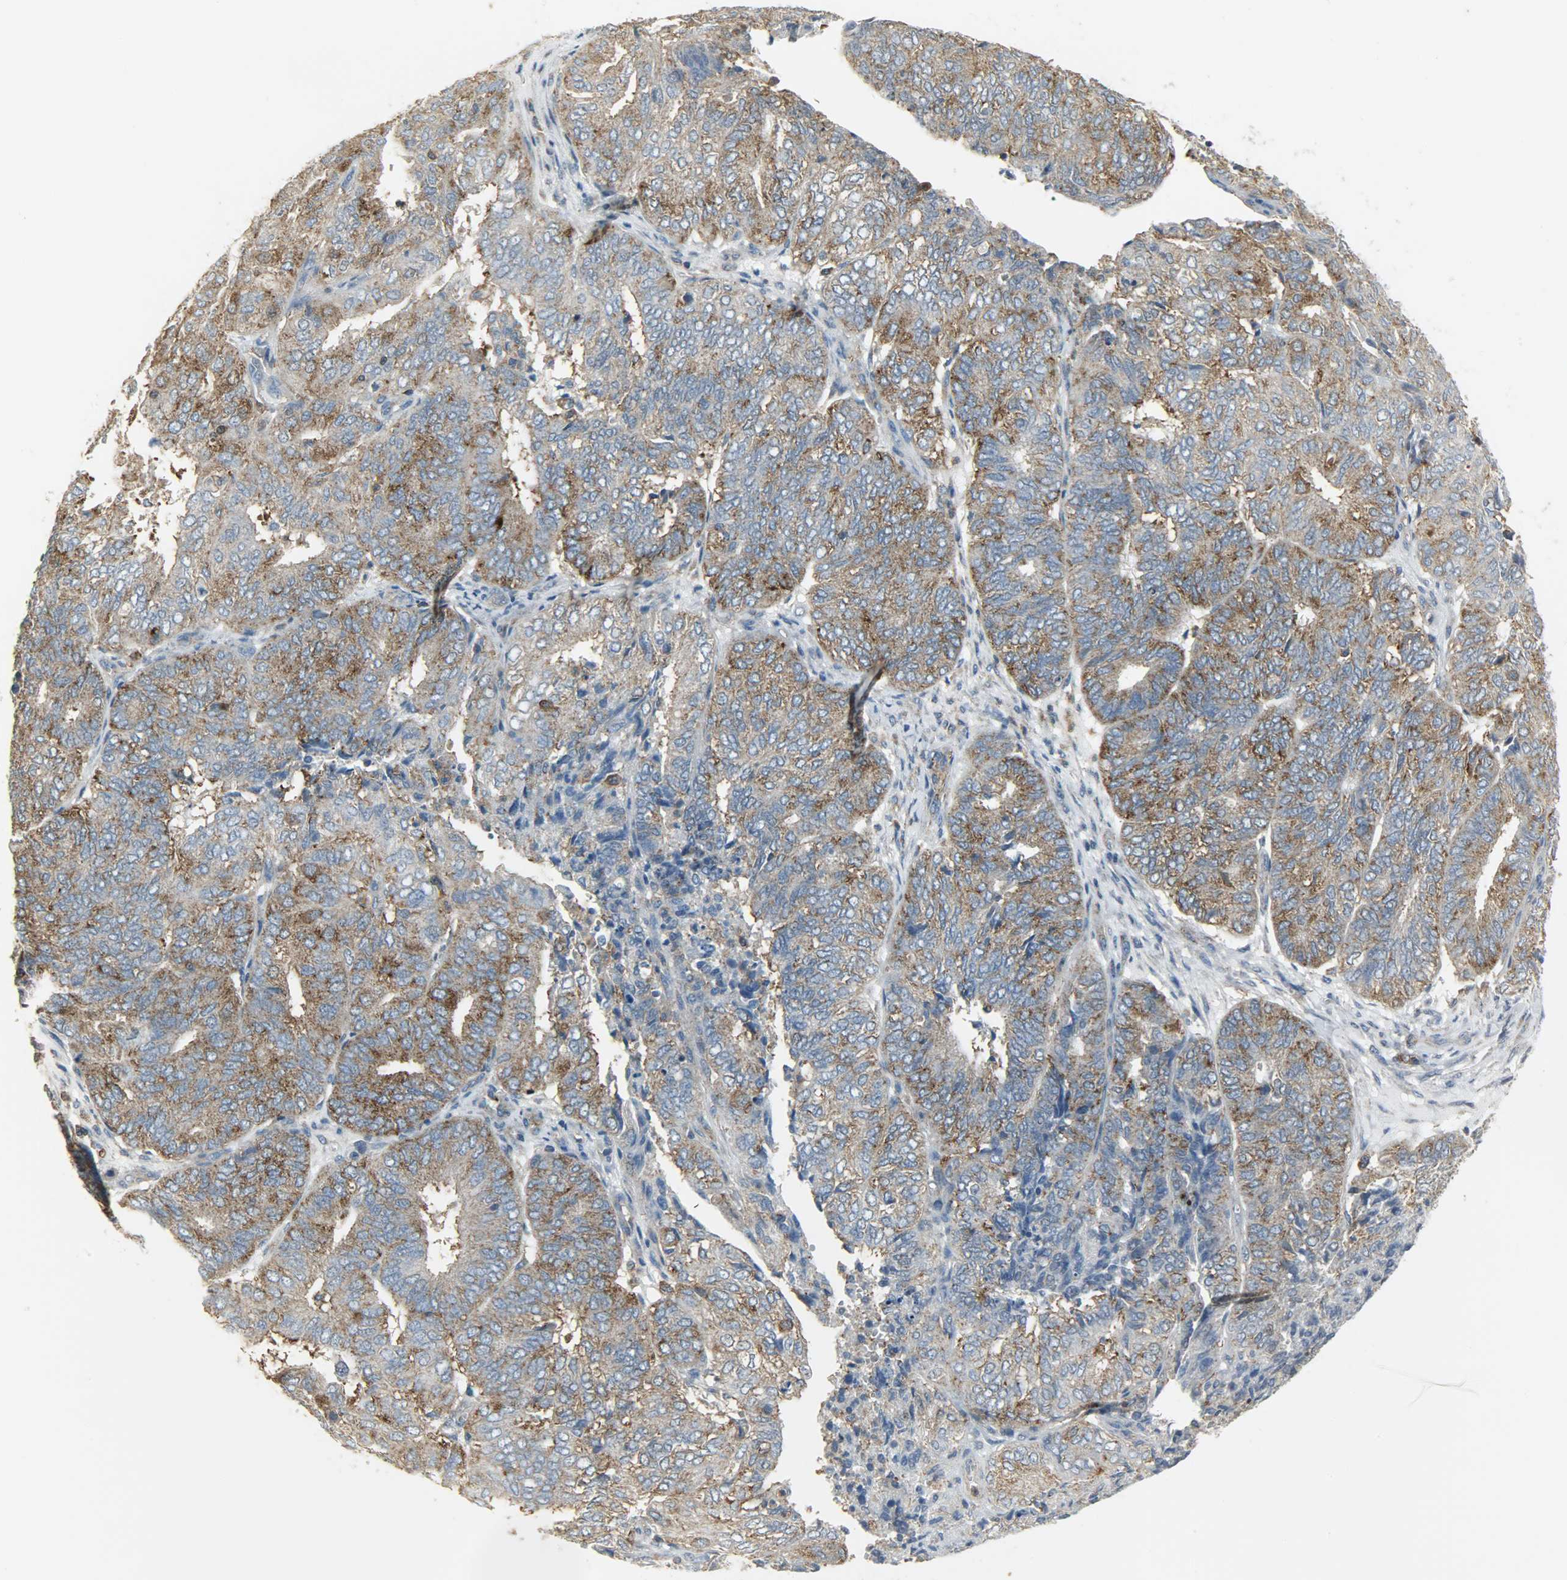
{"staining": {"intensity": "moderate", "quantity": ">75%", "location": "cytoplasmic/membranous"}, "tissue": "endometrial cancer", "cell_type": "Tumor cells", "image_type": "cancer", "snomed": [{"axis": "morphology", "description": "Adenocarcinoma, NOS"}, {"axis": "topography", "description": "Uterus"}], "caption": "Endometrial cancer stained with DAB immunohistochemistry (IHC) shows medium levels of moderate cytoplasmic/membranous staining in approximately >75% of tumor cells. The protein of interest is stained brown, and the nuclei are stained in blue (DAB (3,3'-diaminobenzidine) IHC with brightfield microscopy, high magnification).", "gene": "DNAJA4", "patient": {"sex": "female", "age": 60}}